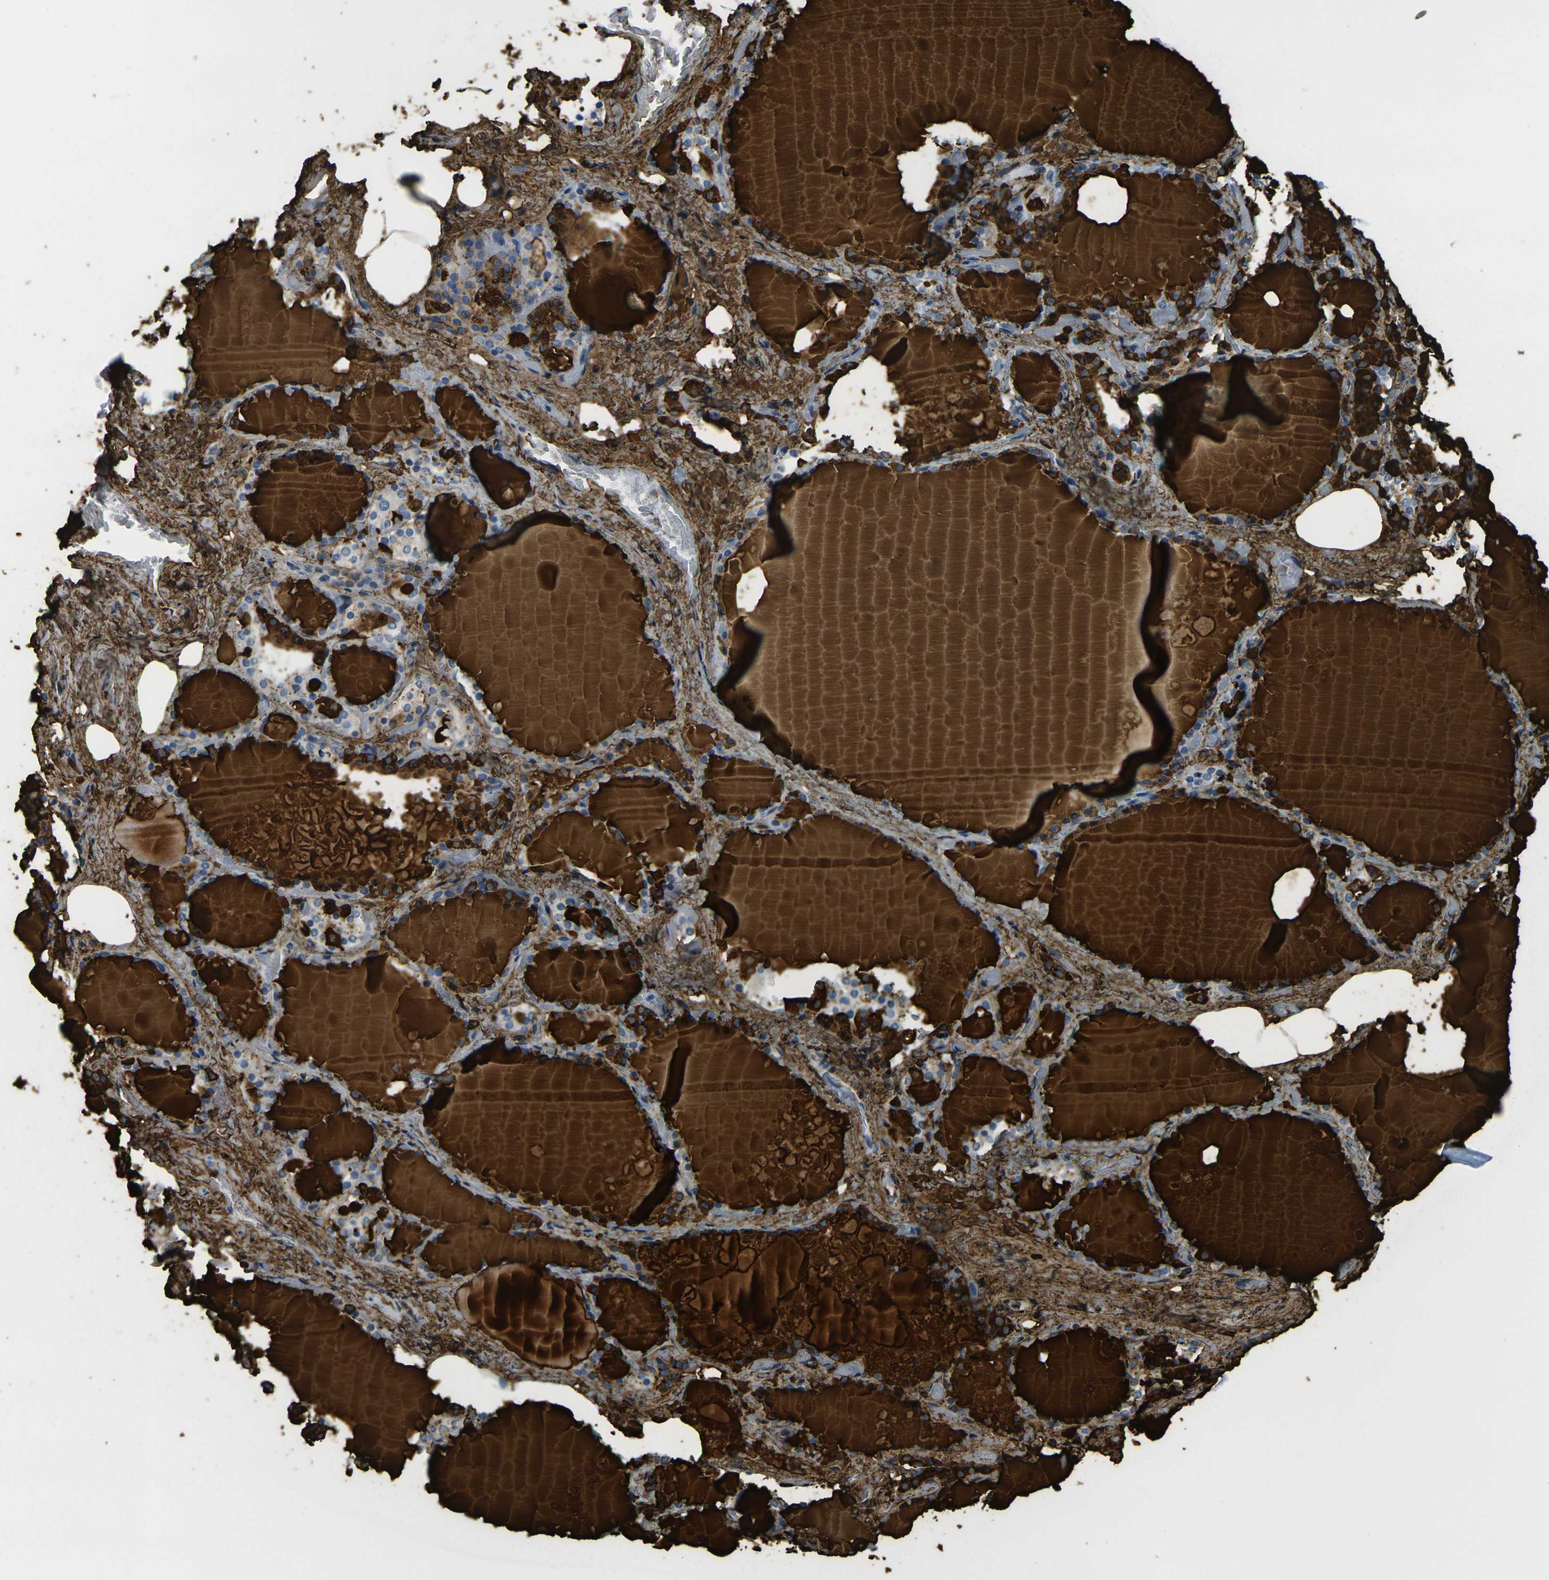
{"staining": {"intensity": "moderate", "quantity": "<25%", "location": "cytoplasmic/membranous"}, "tissue": "thyroid gland", "cell_type": "Glandular cells", "image_type": "normal", "snomed": [{"axis": "morphology", "description": "Normal tissue, NOS"}, {"axis": "topography", "description": "Thyroid gland"}], "caption": "Thyroid gland stained with DAB IHC reveals low levels of moderate cytoplasmic/membranous expression in about <25% of glandular cells. (DAB (3,3'-diaminobenzidine) IHC, brown staining for protein, blue staining for nuclei).", "gene": "GPR15", "patient": {"sex": "male", "age": 61}}